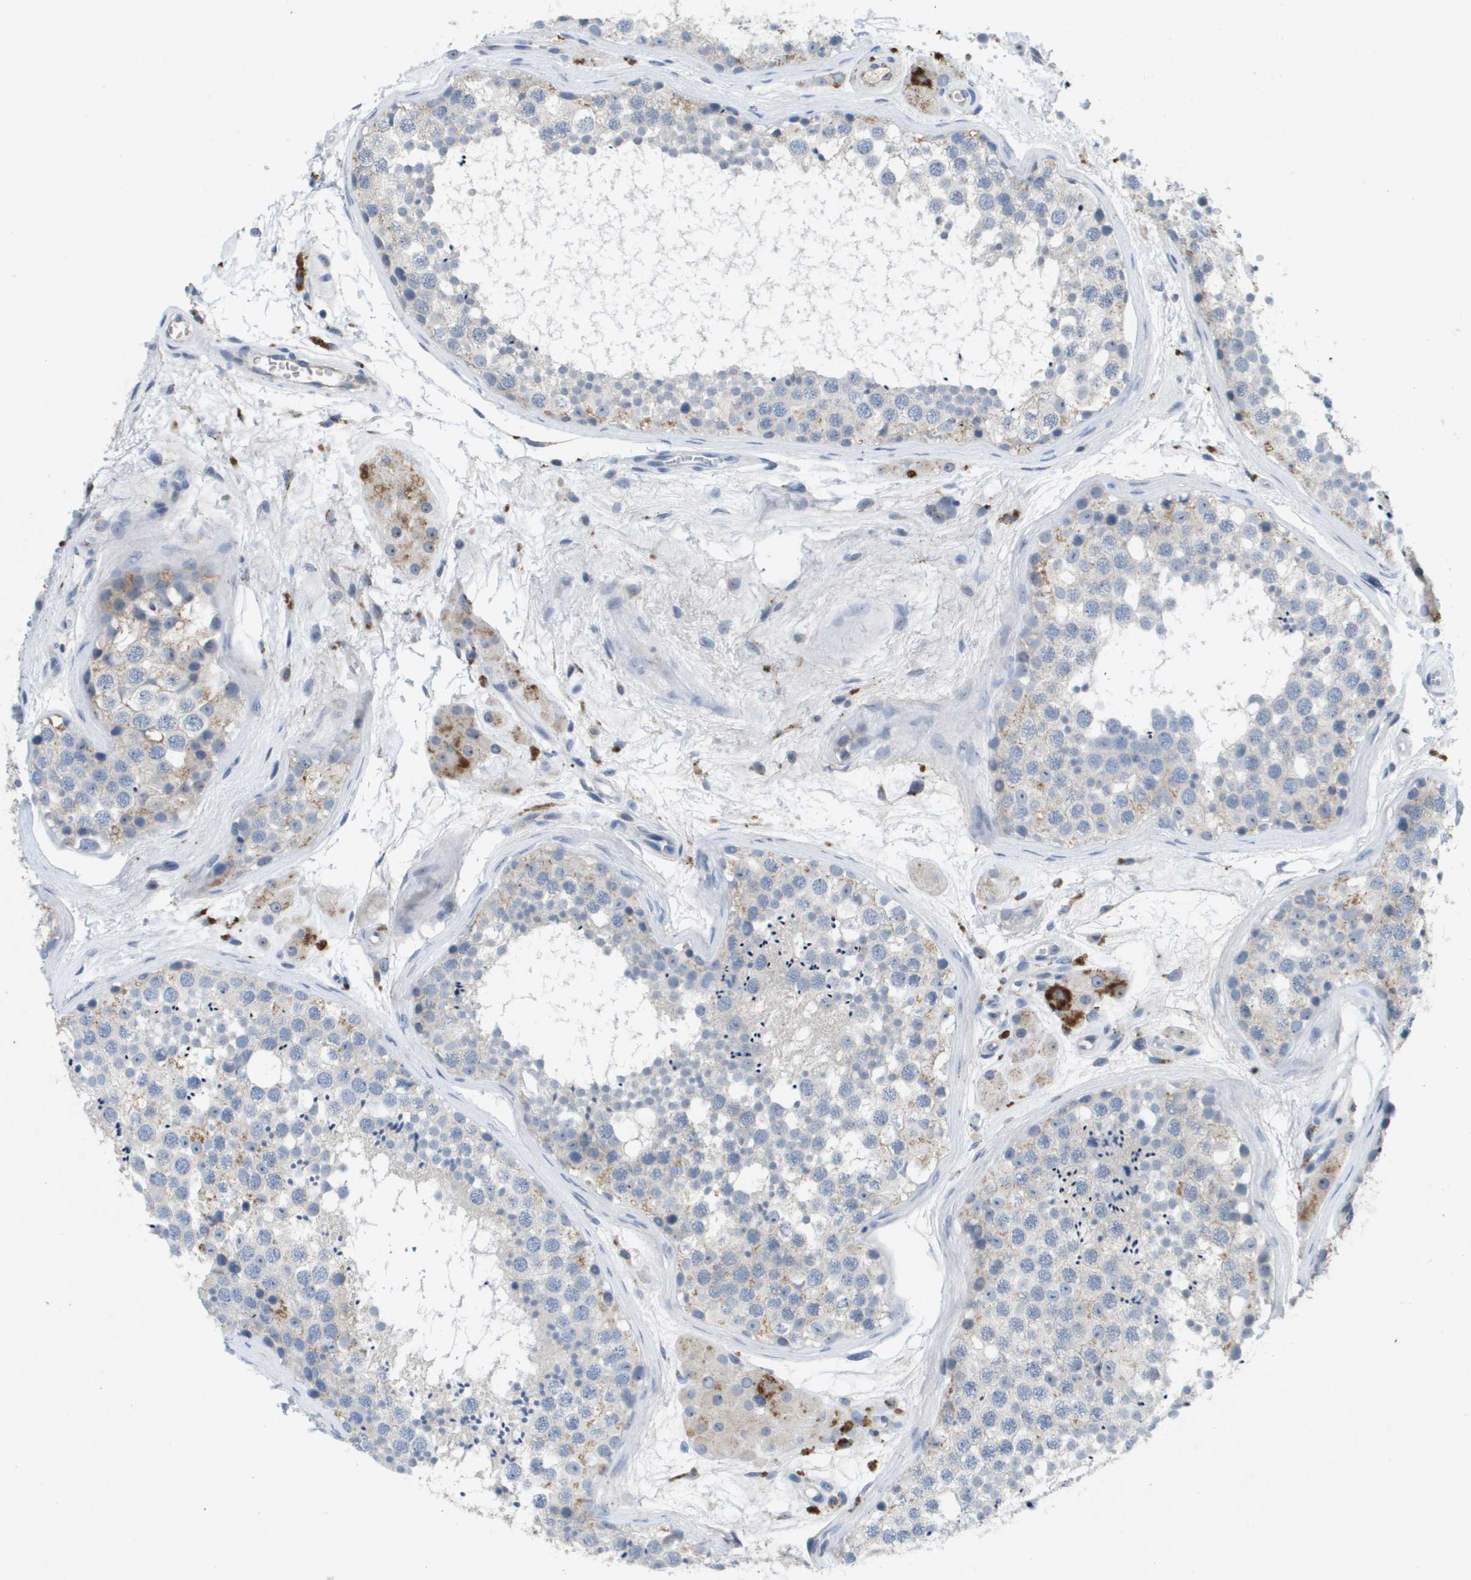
{"staining": {"intensity": "weak", "quantity": "<25%", "location": "cytoplasmic/membranous"}, "tissue": "testis", "cell_type": "Cells in seminiferous ducts", "image_type": "normal", "snomed": [{"axis": "morphology", "description": "Normal tissue, NOS"}, {"axis": "topography", "description": "Testis"}], "caption": "Immunohistochemistry (IHC) of normal testis reveals no staining in cells in seminiferous ducts. (DAB (3,3'-diaminobenzidine) IHC visualized using brightfield microscopy, high magnification).", "gene": "LIPG", "patient": {"sex": "male", "age": 56}}